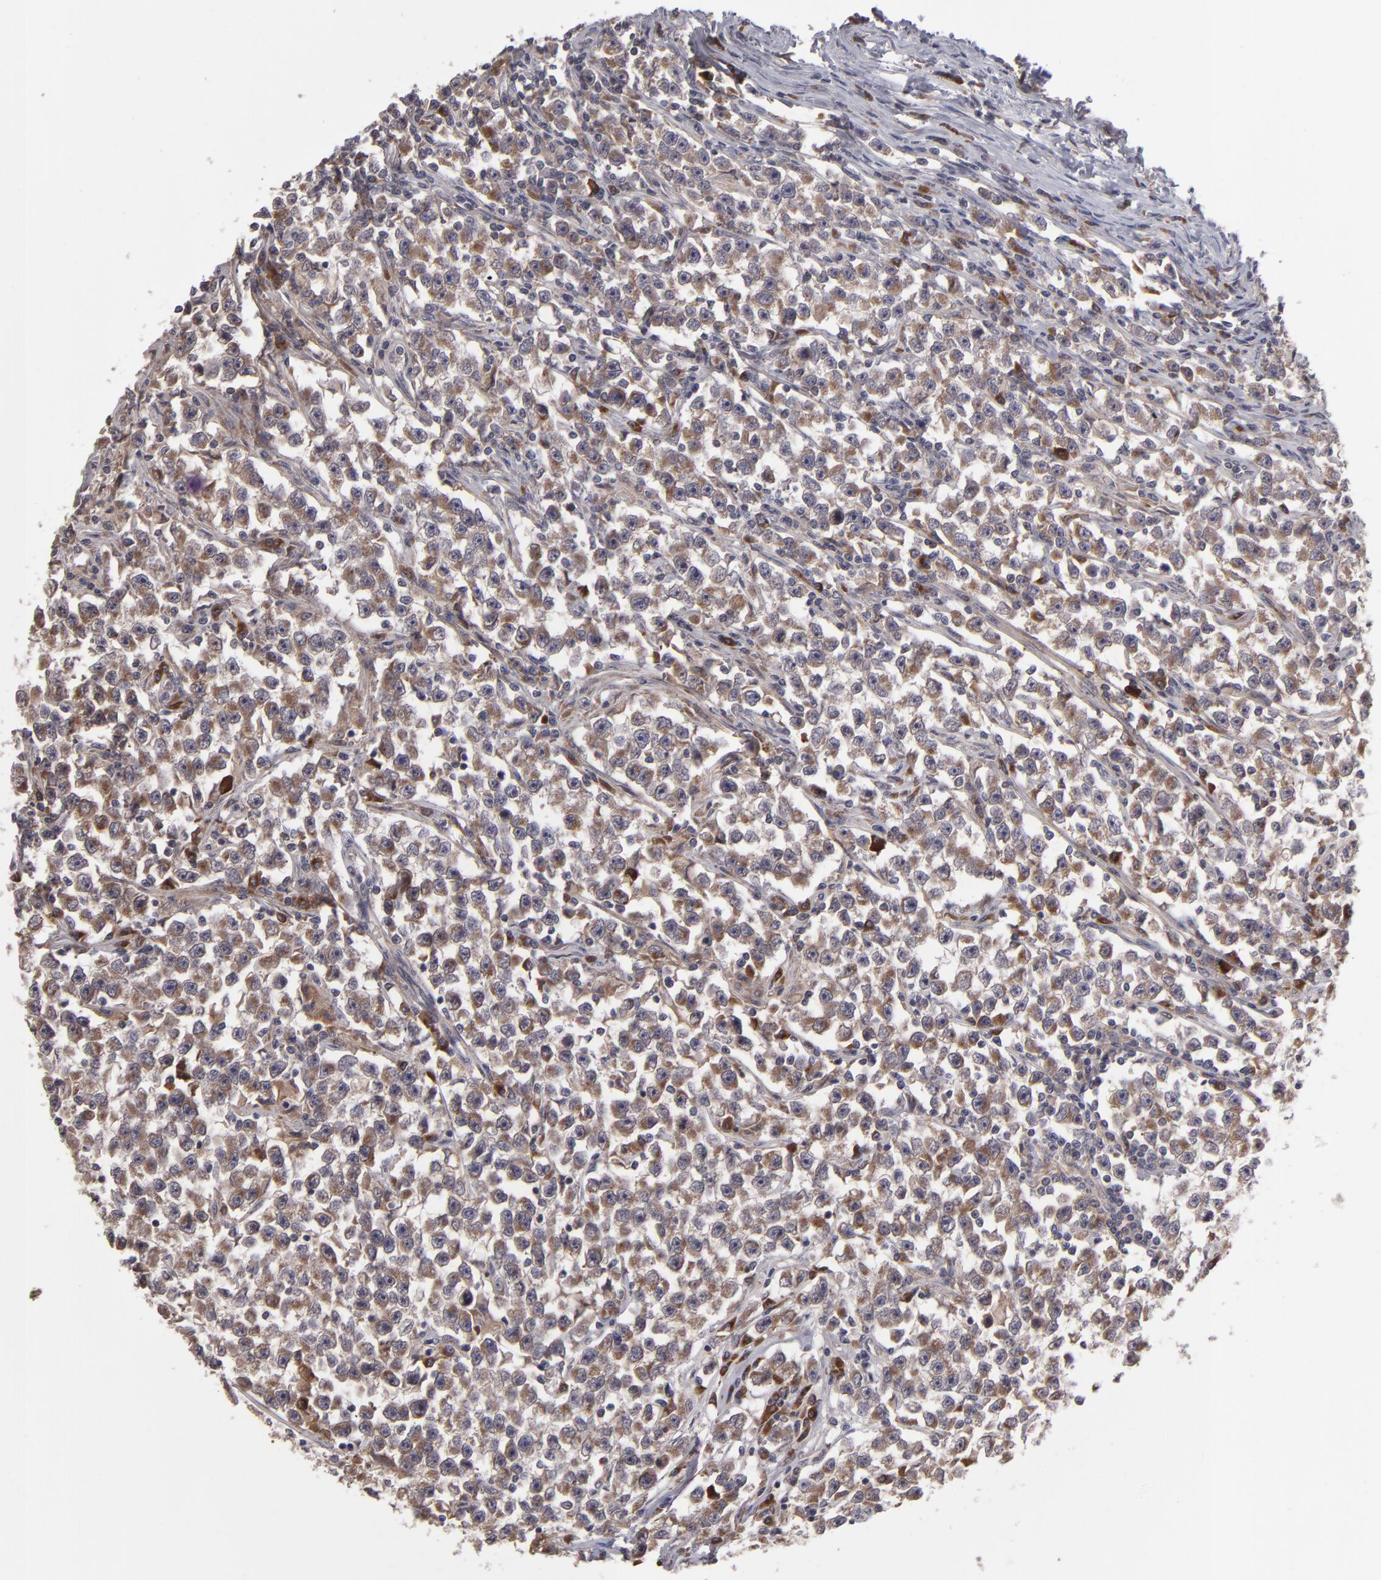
{"staining": {"intensity": "moderate", "quantity": ">75%", "location": "cytoplasmic/membranous"}, "tissue": "testis cancer", "cell_type": "Tumor cells", "image_type": "cancer", "snomed": [{"axis": "morphology", "description": "Seminoma, NOS"}, {"axis": "topography", "description": "Testis"}], "caption": "Protein expression analysis of human testis seminoma reveals moderate cytoplasmic/membranous positivity in about >75% of tumor cells.", "gene": "IL12A", "patient": {"sex": "male", "age": 33}}